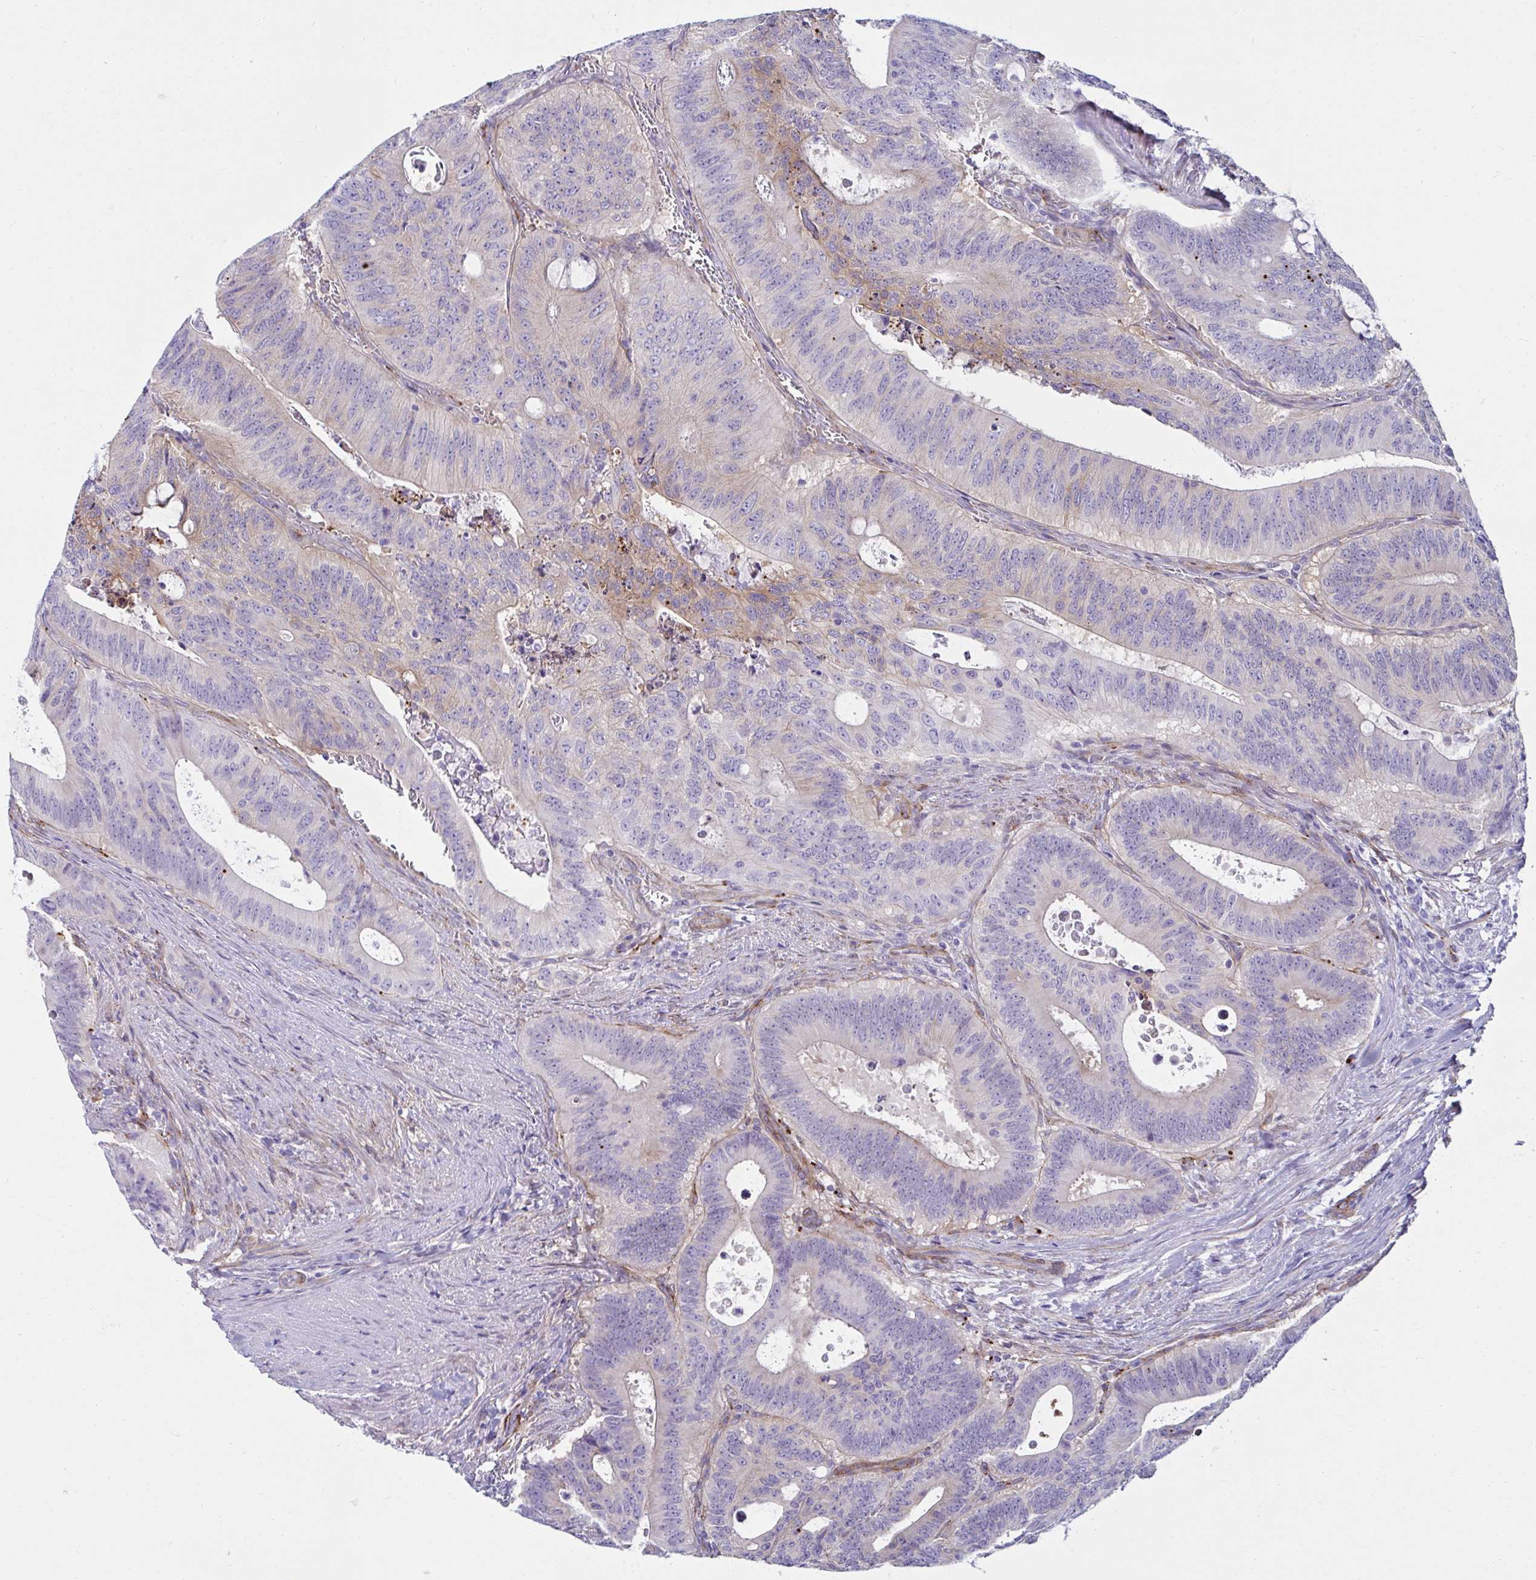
{"staining": {"intensity": "weak", "quantity": "25%-75%", "location": "cytoplasmic/membranous"}, "tissue": "colorectal cancer", "cell_type": "Tumor cells", "image_type": "cancer", "snomed": [{"axis": "morphology", "description": "Adenocarcinoma, NOS"}, {"axis": "topography", "description": "Colon"}], "caption": "This photomicrograph demonstrates colorectal adenocarcinoma stained with IHC to label a protein in brown. The cytoplasmic/membranous of tumor cells show weak positivity for the protein. Nuclei are counter-stained blue.", "gene": "ANKRD62", "patient": {"sex": "male", "age": 62}}